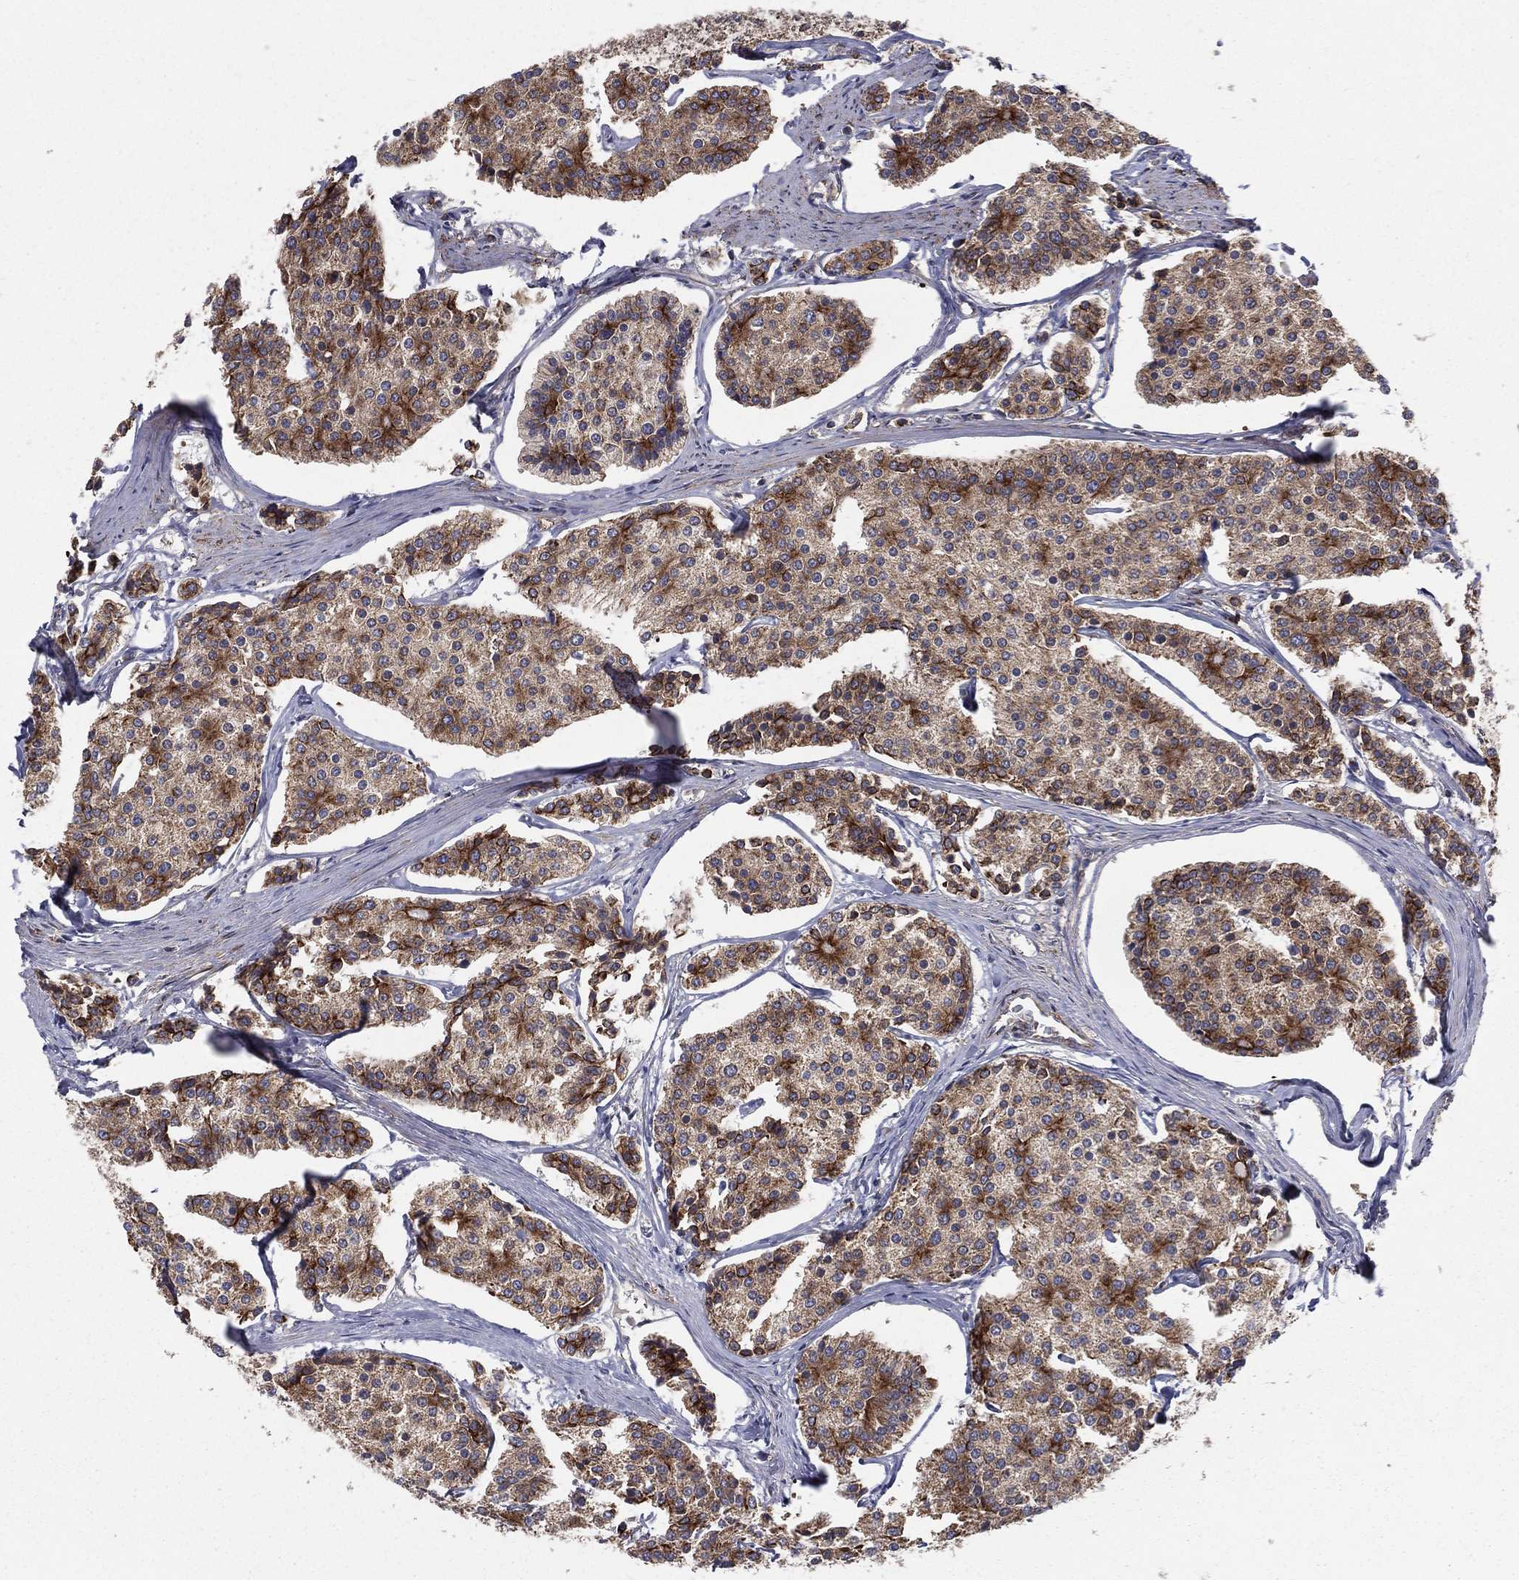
{"staining": {"intensity": "strong", "quantity": "25%-75%", "location": "cytoplasmic/membranous"}, "tissue": "carcinoid", "cell_type": "Tumor cells", "image_type": "cancer", "snomed": [{"axis": "morphology", "description": "Carcinoid, malignant, NOS"}, {"axis": "topography", "description": "Small intestine"}], "caption": "There is high levels of strong cytoplasmic/membranous staining in tumor cells of carcinoid, as demonstrated by immunohistochemical staining (brown color).", "gene": "MIX23", "patient": {"sex": "female", "age": 65}}